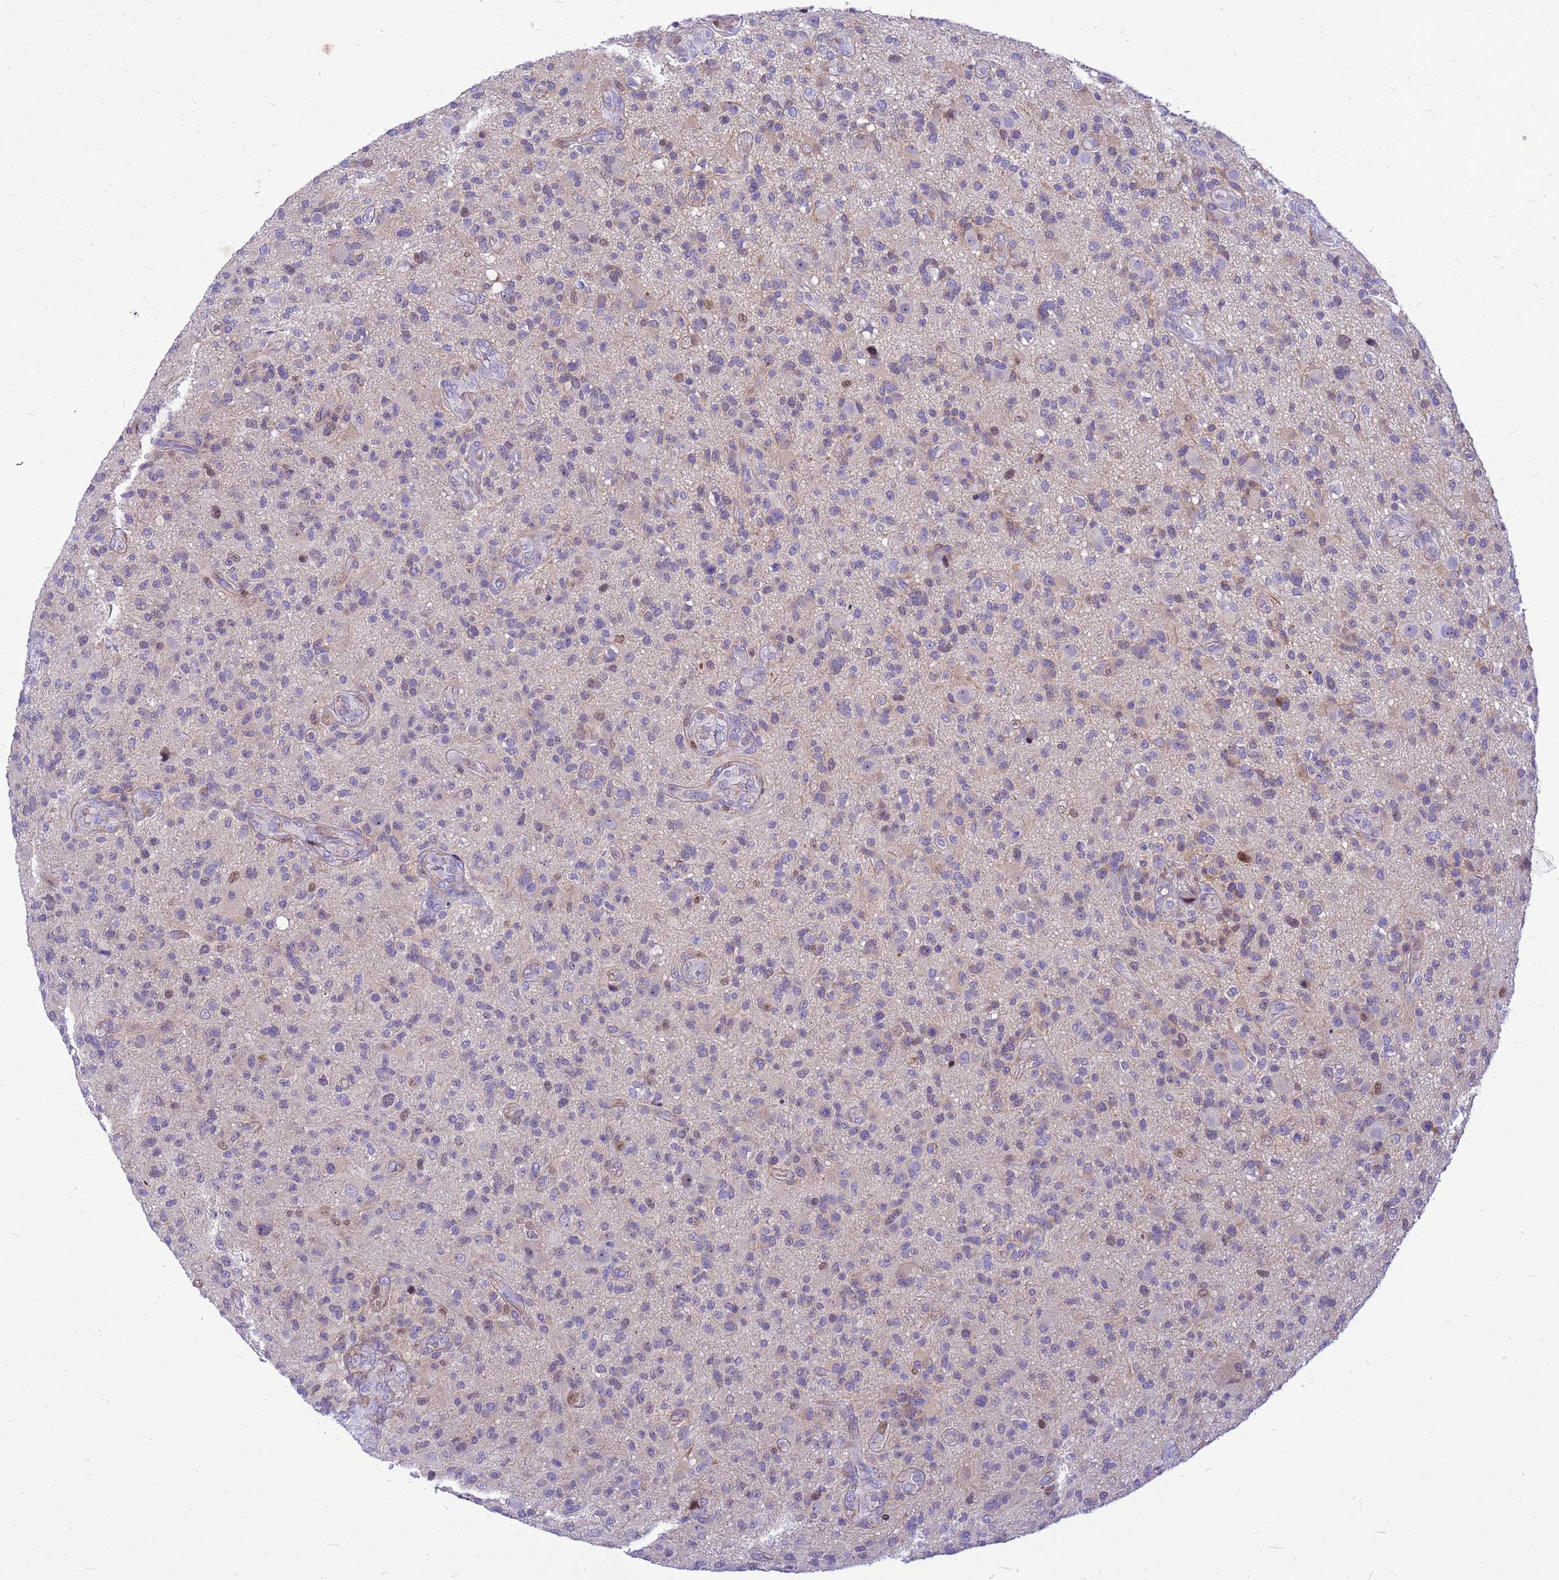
{"staining": {"intensity": "moderate", "quantity": "<25%", "location": "nuclear"}, "tissue": "glioma", "cell_type": "Tumor cells", "image_type": "cancer", "snomed": [{"axis": "morphology", "description": "Glioma, malignant, High grade"}, {"axis": "topography", "description": "Brain"}], "caption": "An IHC photomicrograph of neoplastic tissue is shown. Protein staining in brown shows moderate nuclear positivity in malignant glioma (high-grade) within tumor cells.", "gene": "ADAMTS7", "patient": {"sex": "male", "age": 47}}